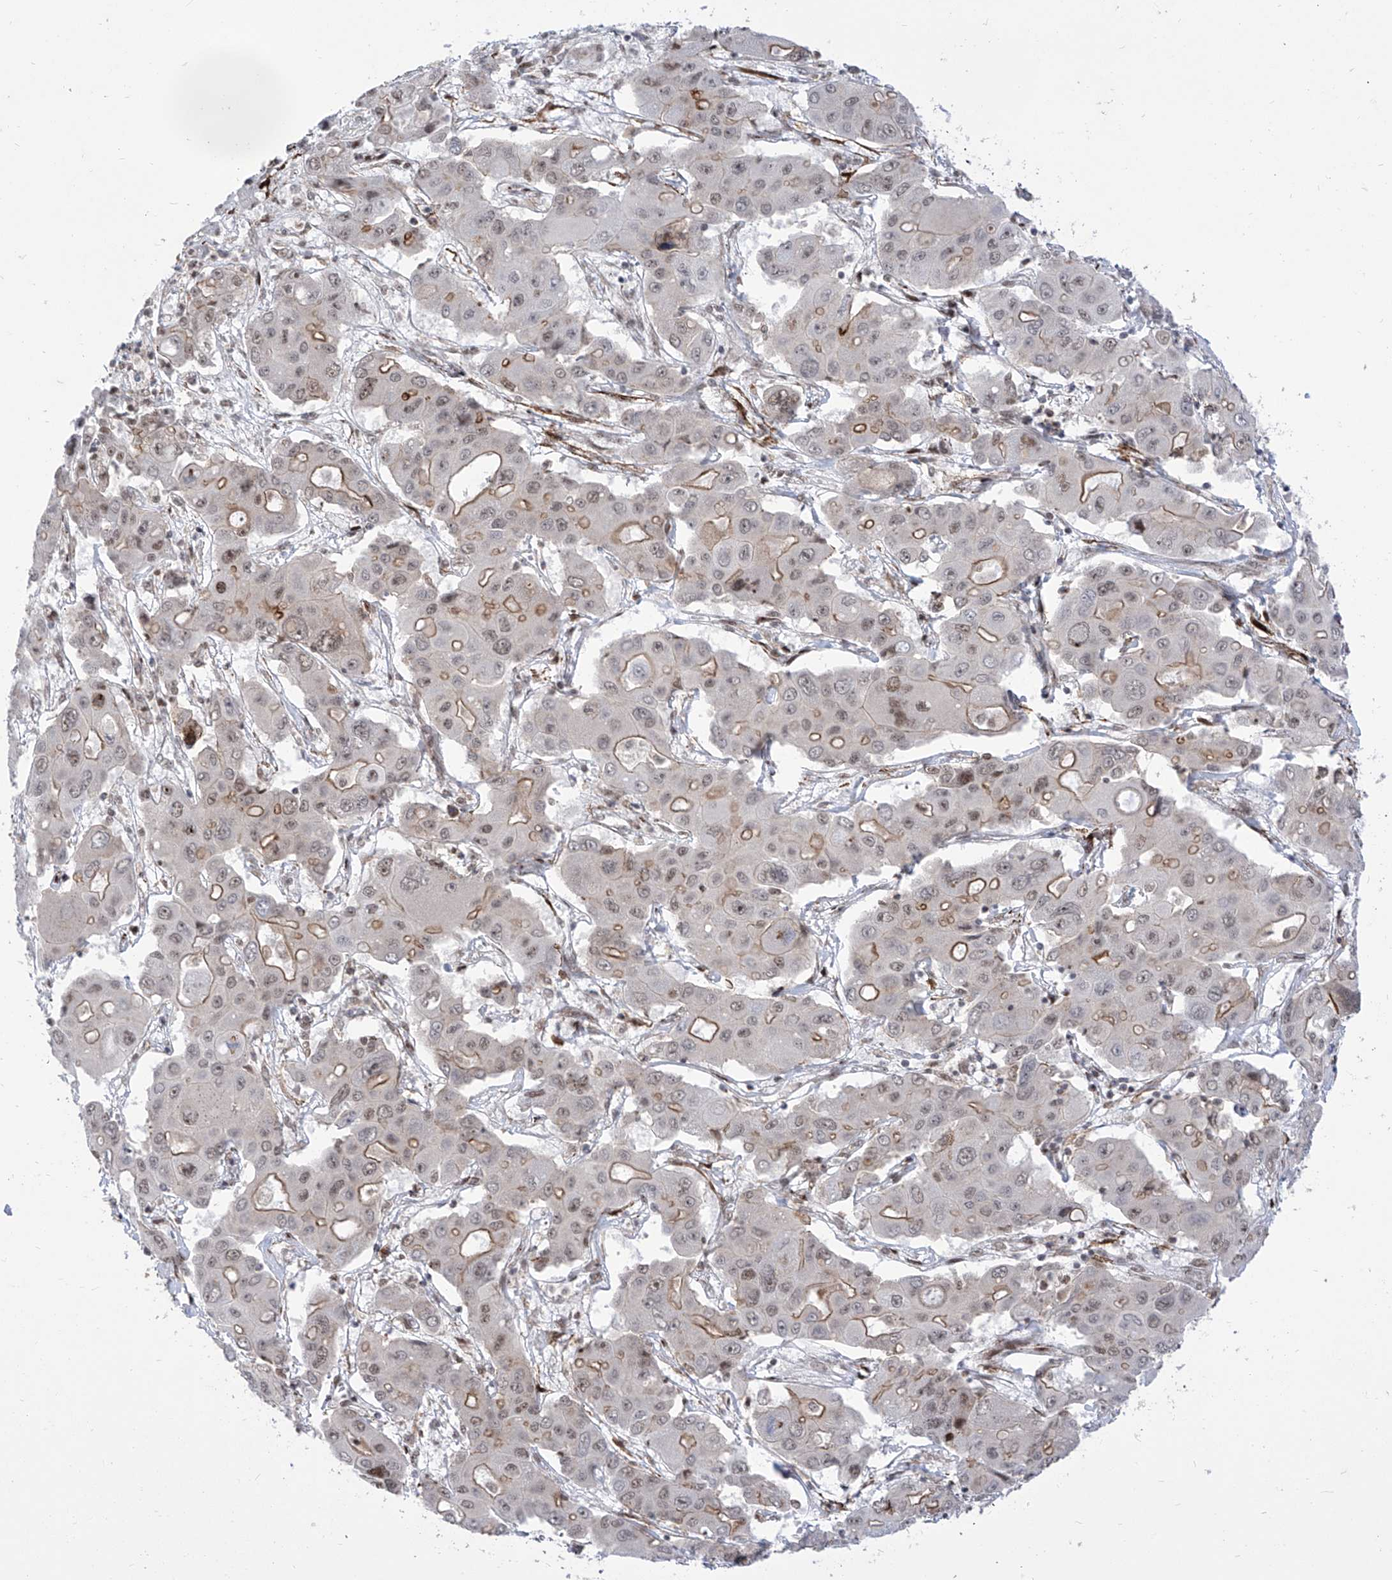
{"staining": {"intensity": "moderate", "quantity": "25%-75%", "location": "cytoplasmic/membranous"}, "tissue": "liver cancer", "cell_type": "Tumor cells", "image_type": "cancer", "snomed": [{"axis": "morphology", "description": "Cholangiocarcinoma"}, {"axis": "topography", "description": "Liver"}], "caption": "DAB immunohistochemical staining of cholangiocarcinoma (liver) exhibits moderate cytoplasmic/membranous protein staining in about 25%-75% of tumor cells.", "gene": "CEP290", "patient": {"sex": "male", "age": 67}}